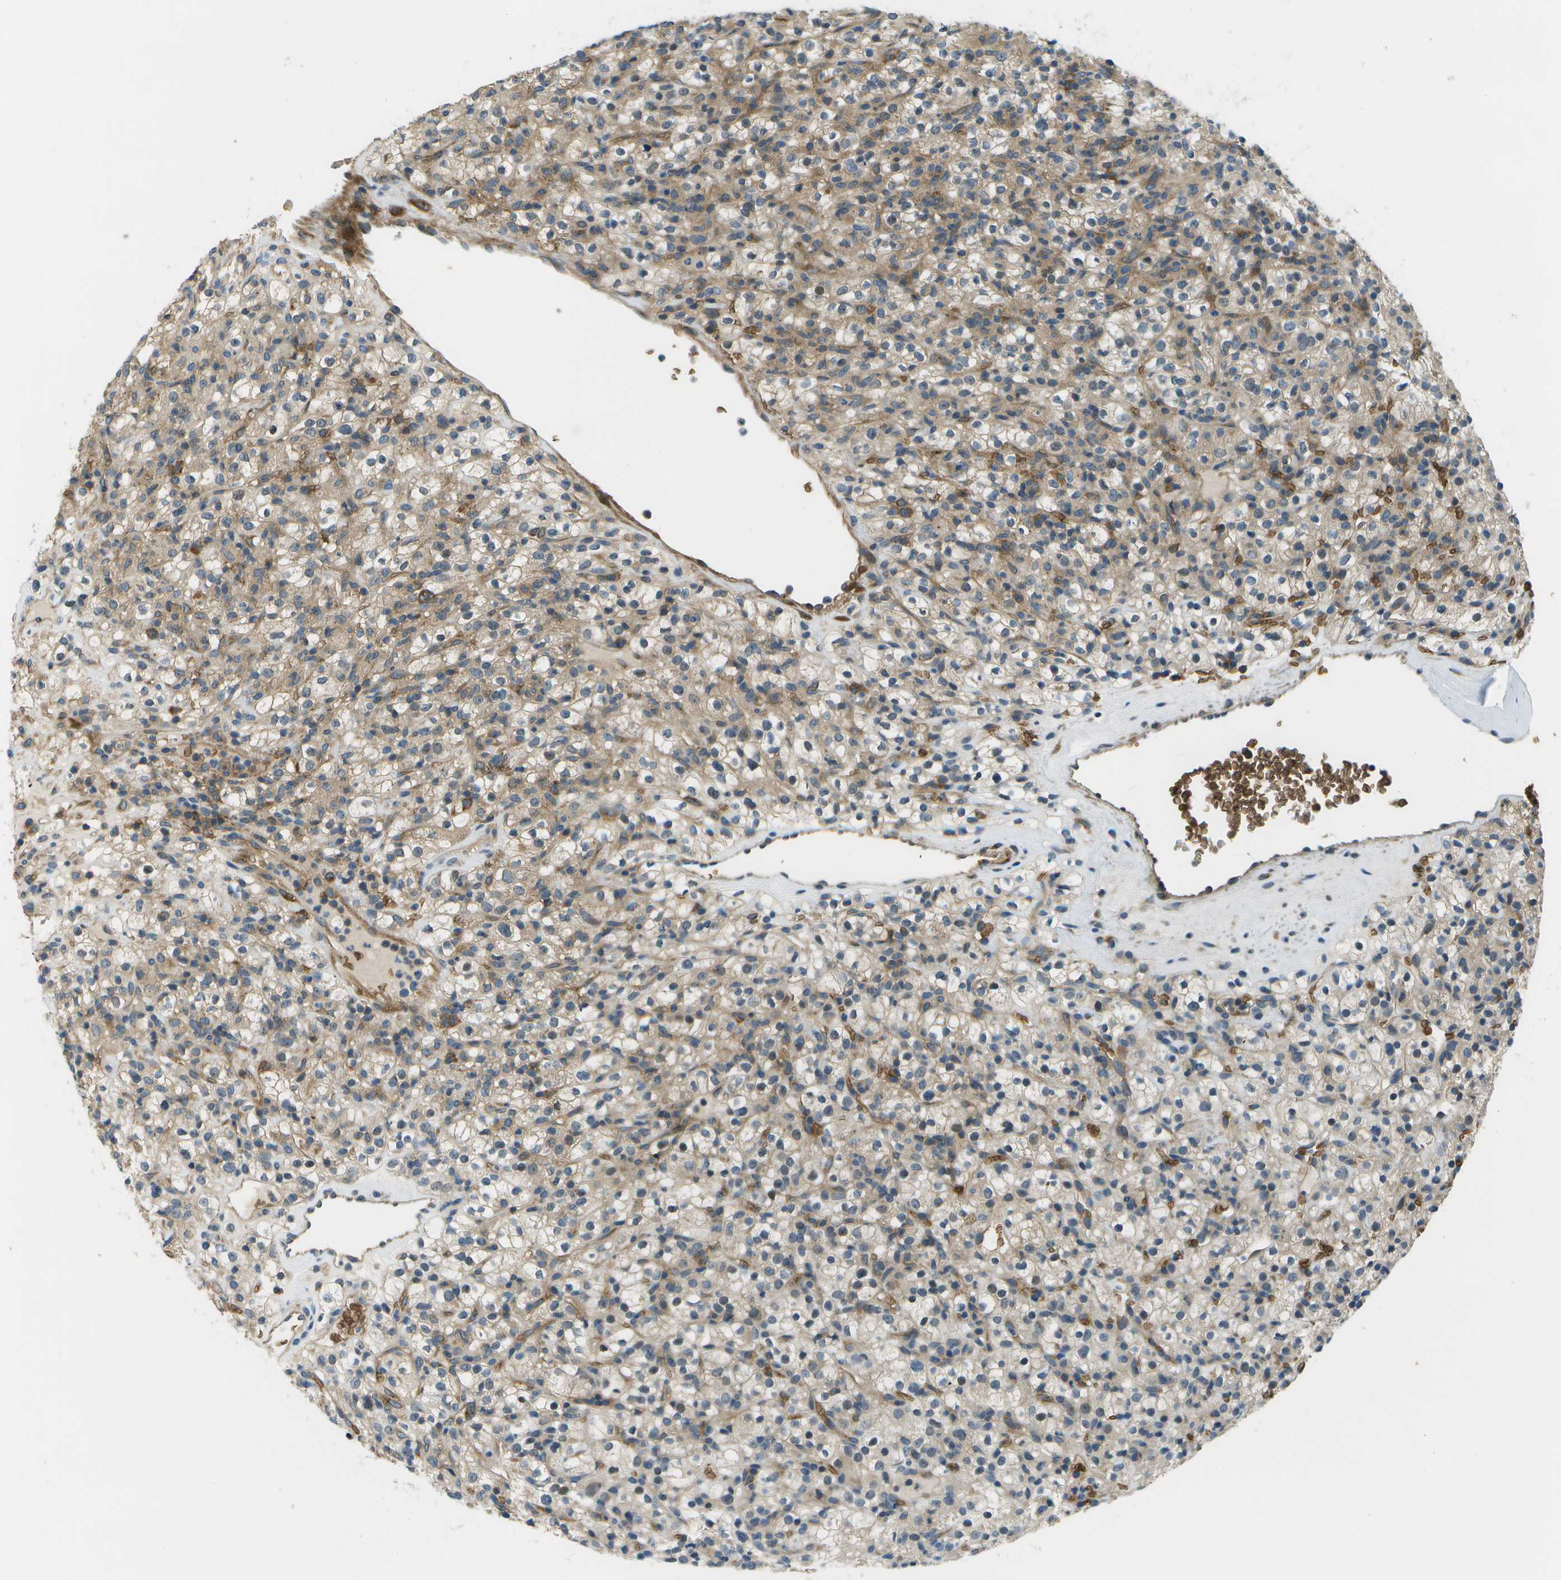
{"staining": {"intensity": "moderate", "quantity": "25%-75%", "location": "cytoplasmic/membranous"}, "tissue": "renal cancer", "cell_type": "Tumor cells", "image_type": "cancer", "snomed": [{"axis": "morphology", "description": "Normal tissue, NOS"}, {"axis": "morphology", "description": "Adenocarcinoma, NOS"}, {"axis": "topography", "description": "Kidney"}], "caption": "IHC (DAB) staining of human adenocarcinoma (renal) shows moderate cytoplasmic/membranous protein positivity in about 25%-75% of tumor cells.", "gene": "CTIF", "patient": {"sex": "female", "age": 72}}